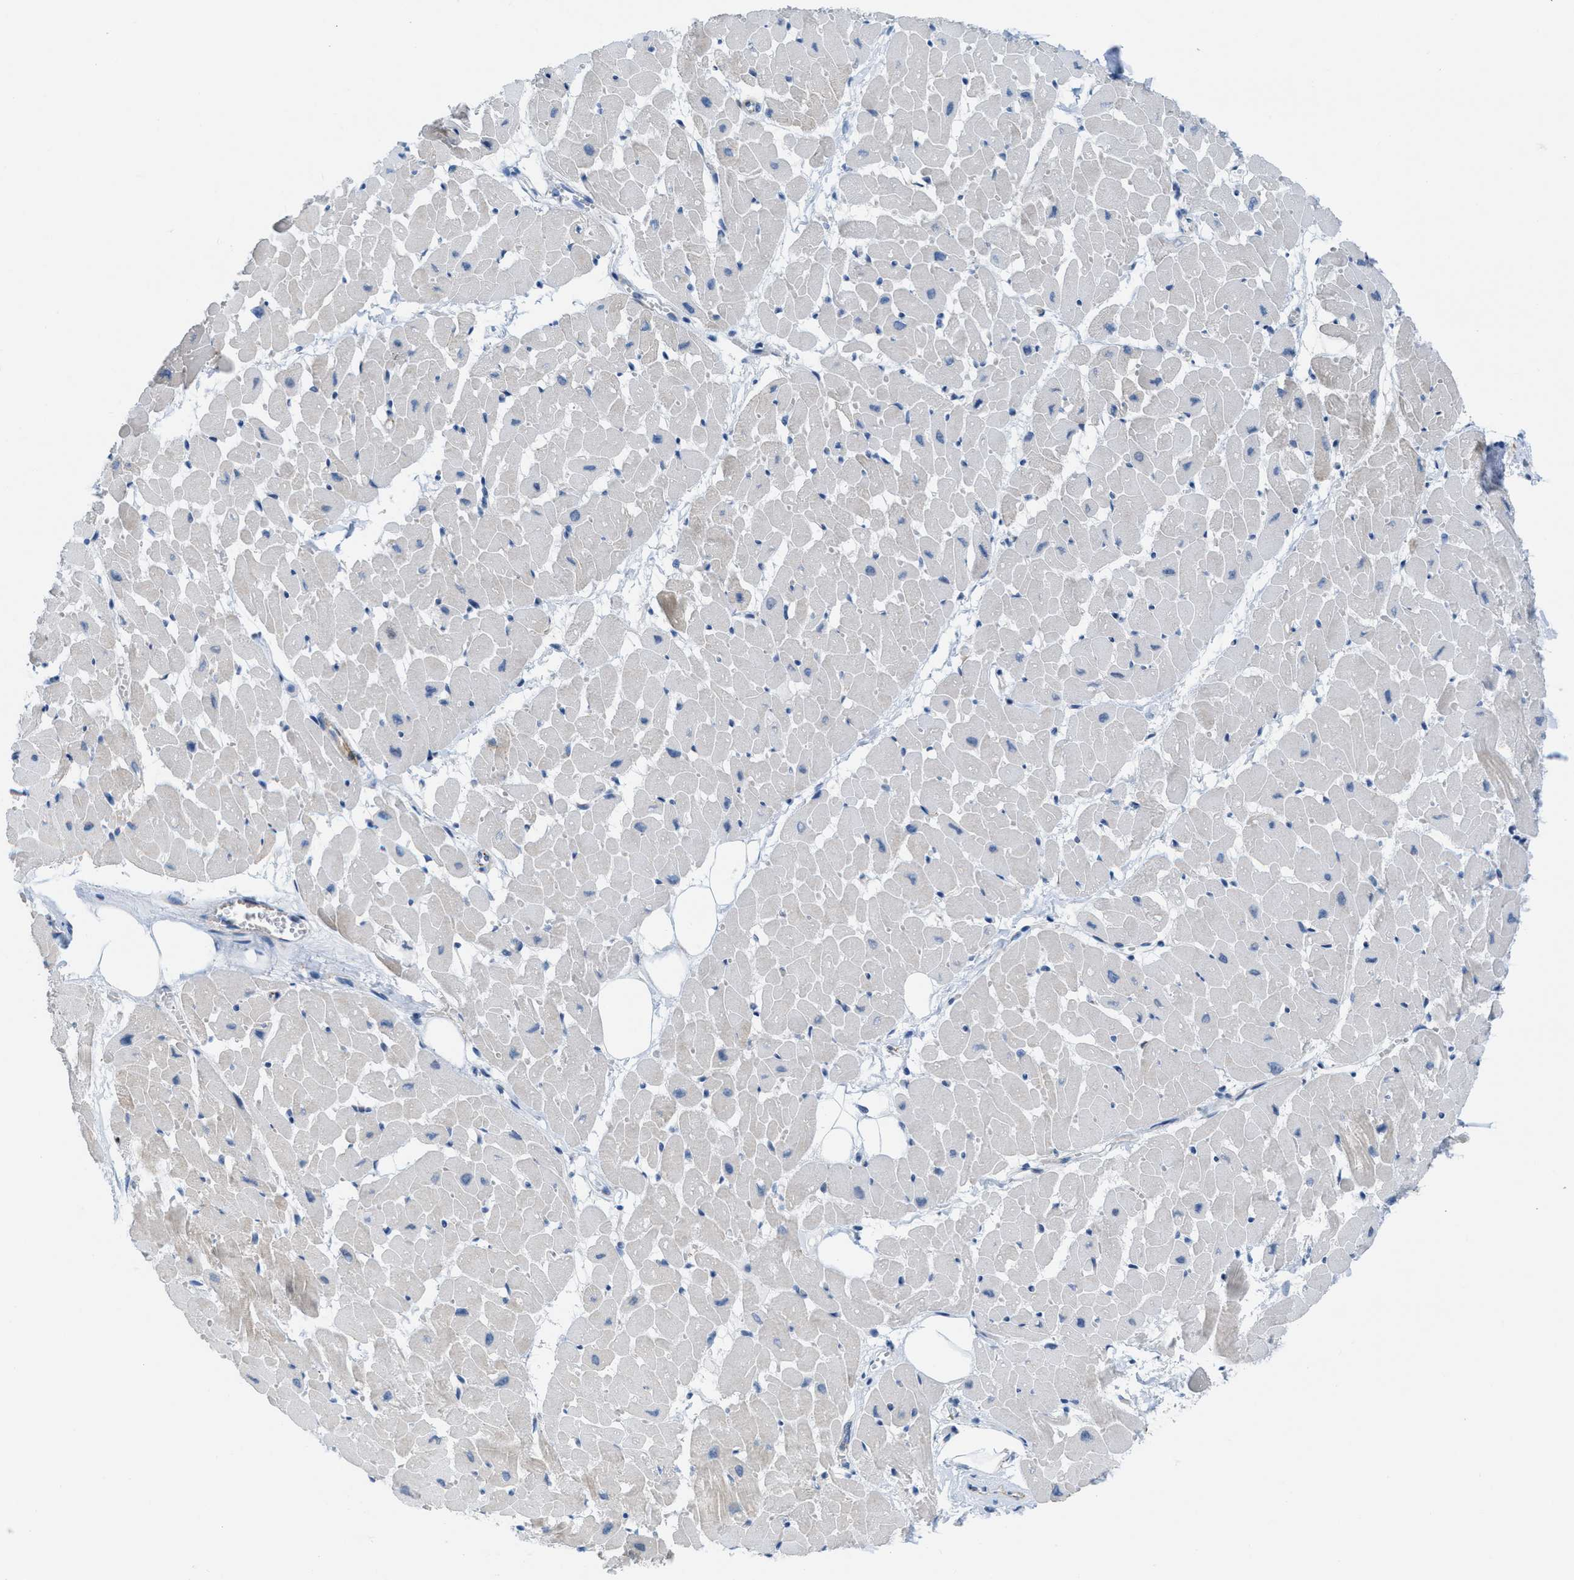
{"staining": {"intensity": "weak", "quantity": "25%-75%", "location": "cytoplasmic/membranous"}, "tissue": "heart muscle", "cell_type": "Cardiomyocytes", "image_type": "normal", "snomed": [{"axis": "morphology", "description": "Normal tissue, NOS"}, {"axis": "topography", "description": "Heart"}], "caption": "A low amount of weak cytoplasmic/membranous expression is appreciated in about 25%-75% of cardiomyocytes in benign heart muscle. (DAB IHC, brown staining for protein, blue staining for nuclei).", "gene": "SLC12A1", "patient": {"sex": "female", "age": 19}}